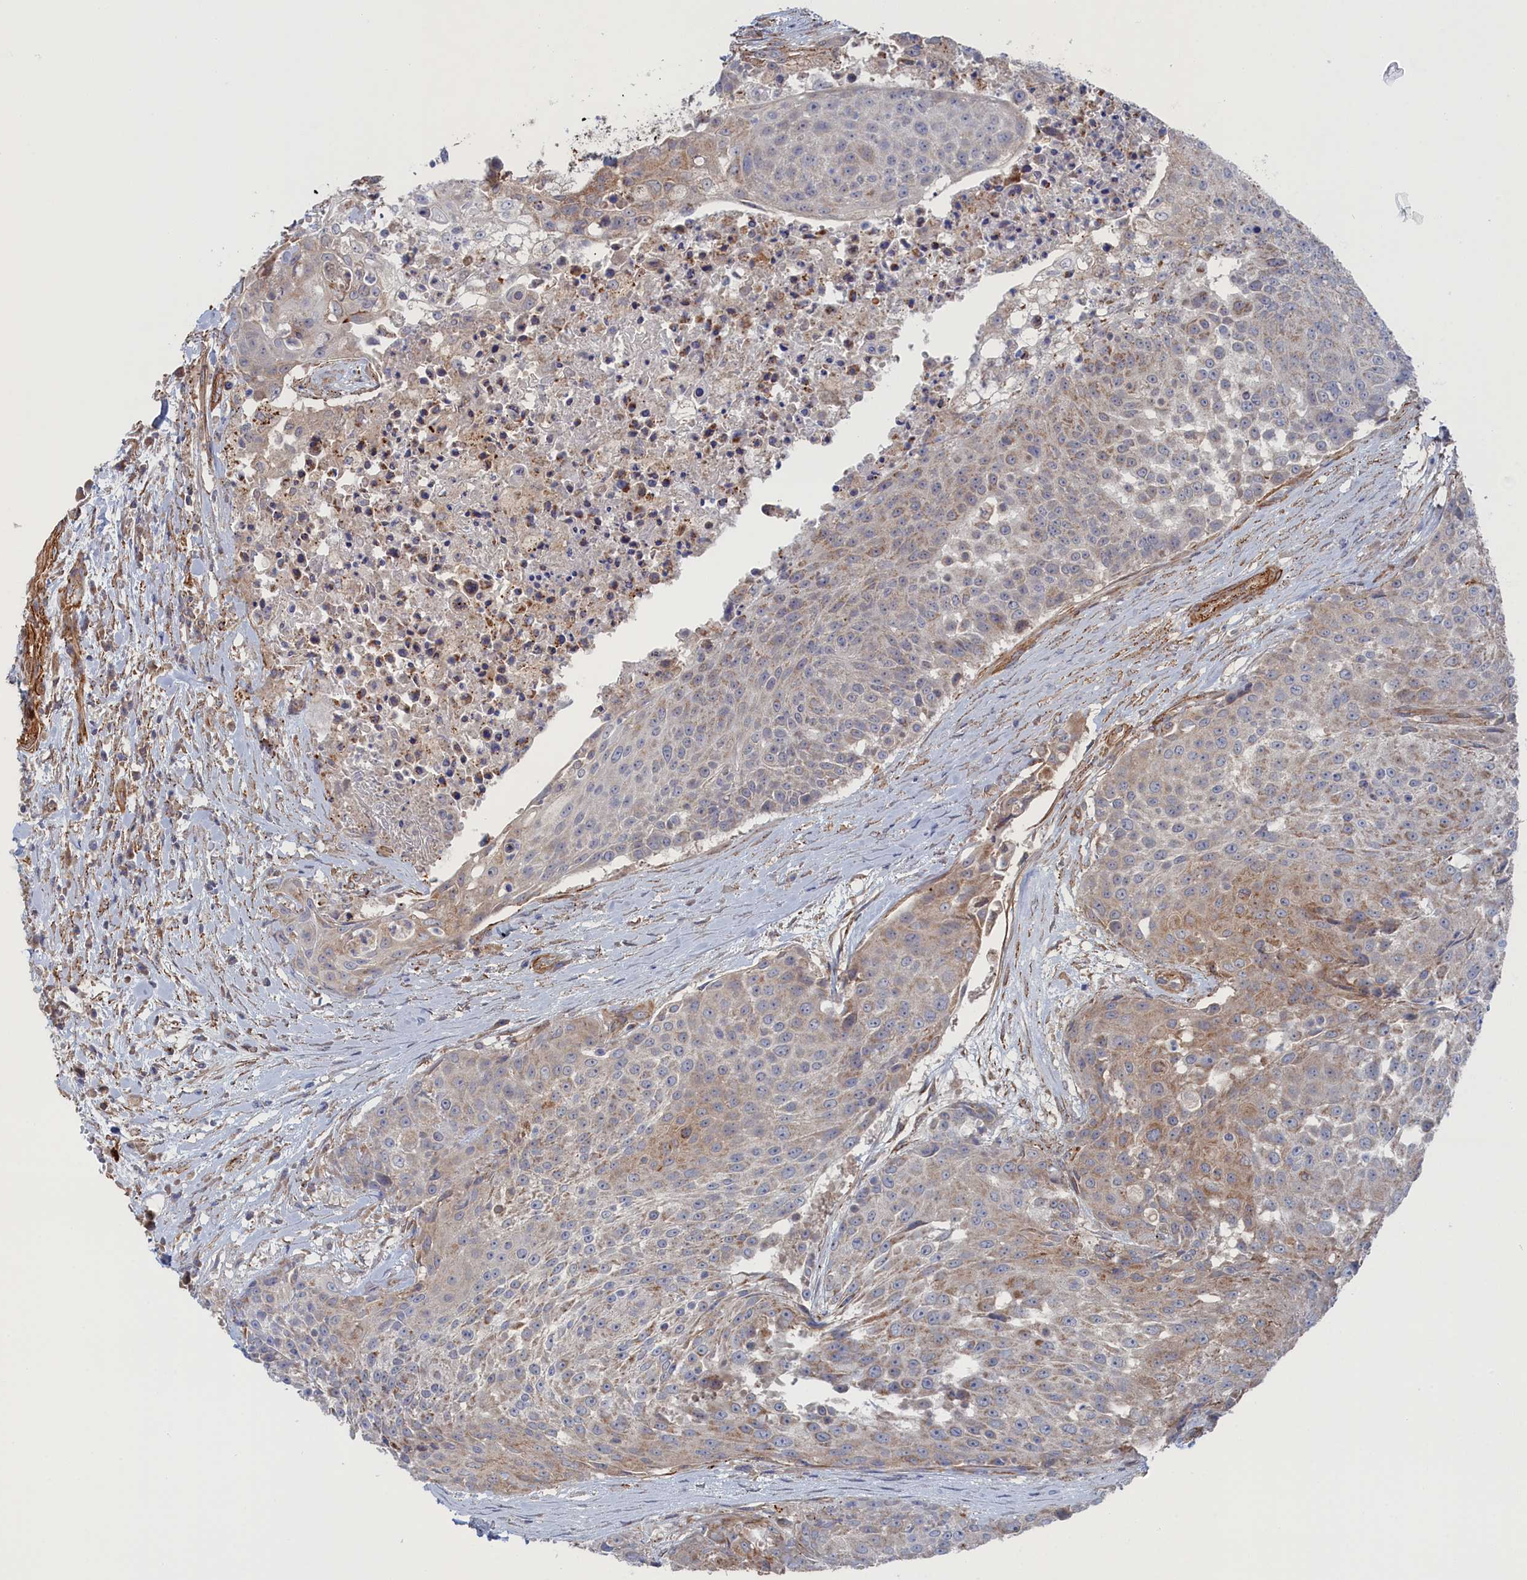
{"staining": {"intensity": "weak", "quantity": "25%-75%", "location": "cytoplasmic/membranous"}, "tissue": "urothelial cancer", "cell_type": "Tumor cells", "image_type": "cancer", "snomed": [{"axis": "morphology", "description": "Urothelial carcinoma, High grade"}, {"axis": "topography", "description": "Urinary bladder"}], "caption": "High-magnification brightfield microscopy of high-grade urothelial carcinoma stained with DAB (3,3'-diaminobenzidine) (brown) and counterstained with hematoxylin (blue). tumor cells exhibit weak cytoplasmic/membranous expression is present in about25%-75% of cells. (IHC, brightfield microscopy, high magnification).", "gene": "FILIP1L", "patient": {"sex": "female", "age": 63}}